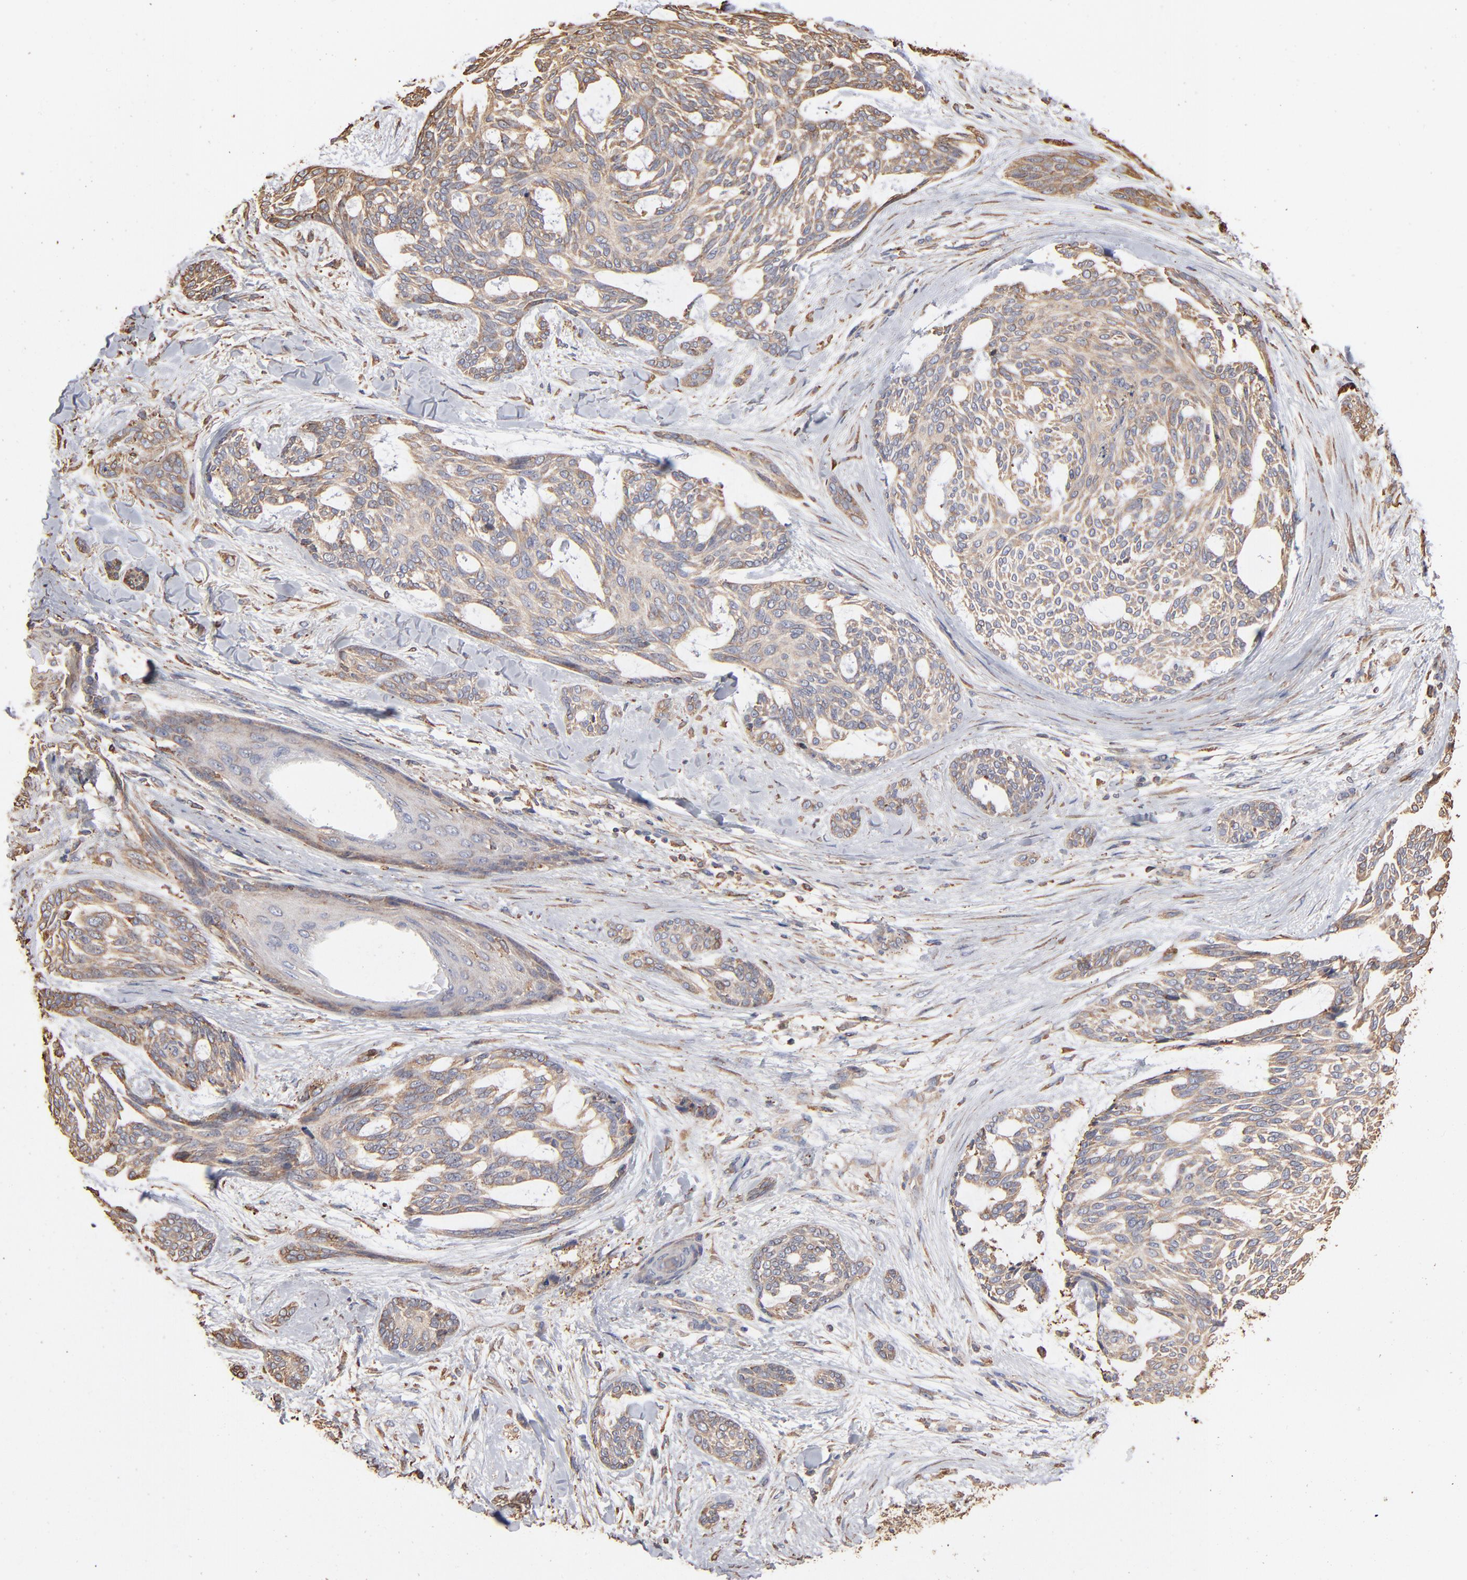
{"staining": {"intensity": "weak", "quantity": ">75%", "location": "cytoplasmic/membranous"}, "tissue": "skin cancer", "cell_type": "Tumor cells", "image_type": "cancer", "snomed": [{"axis": "morphology", "description": "Normal tissue, NOS"}, {"axis": "morphology", "description": "Basal cell carcinoma"}, {"axis": "topography", "description": "Skin"}], "caption": "DAB (3,3'-diaminobenzidine) immunohistochemical staining of human basal cell carcinoma (skin) exhibits weak cytoplasmic/membranous protein positivity in approximately >75% of tumor cells.", "gene": "PDIA3", "patient": {"sex": "female", "age": 71}}